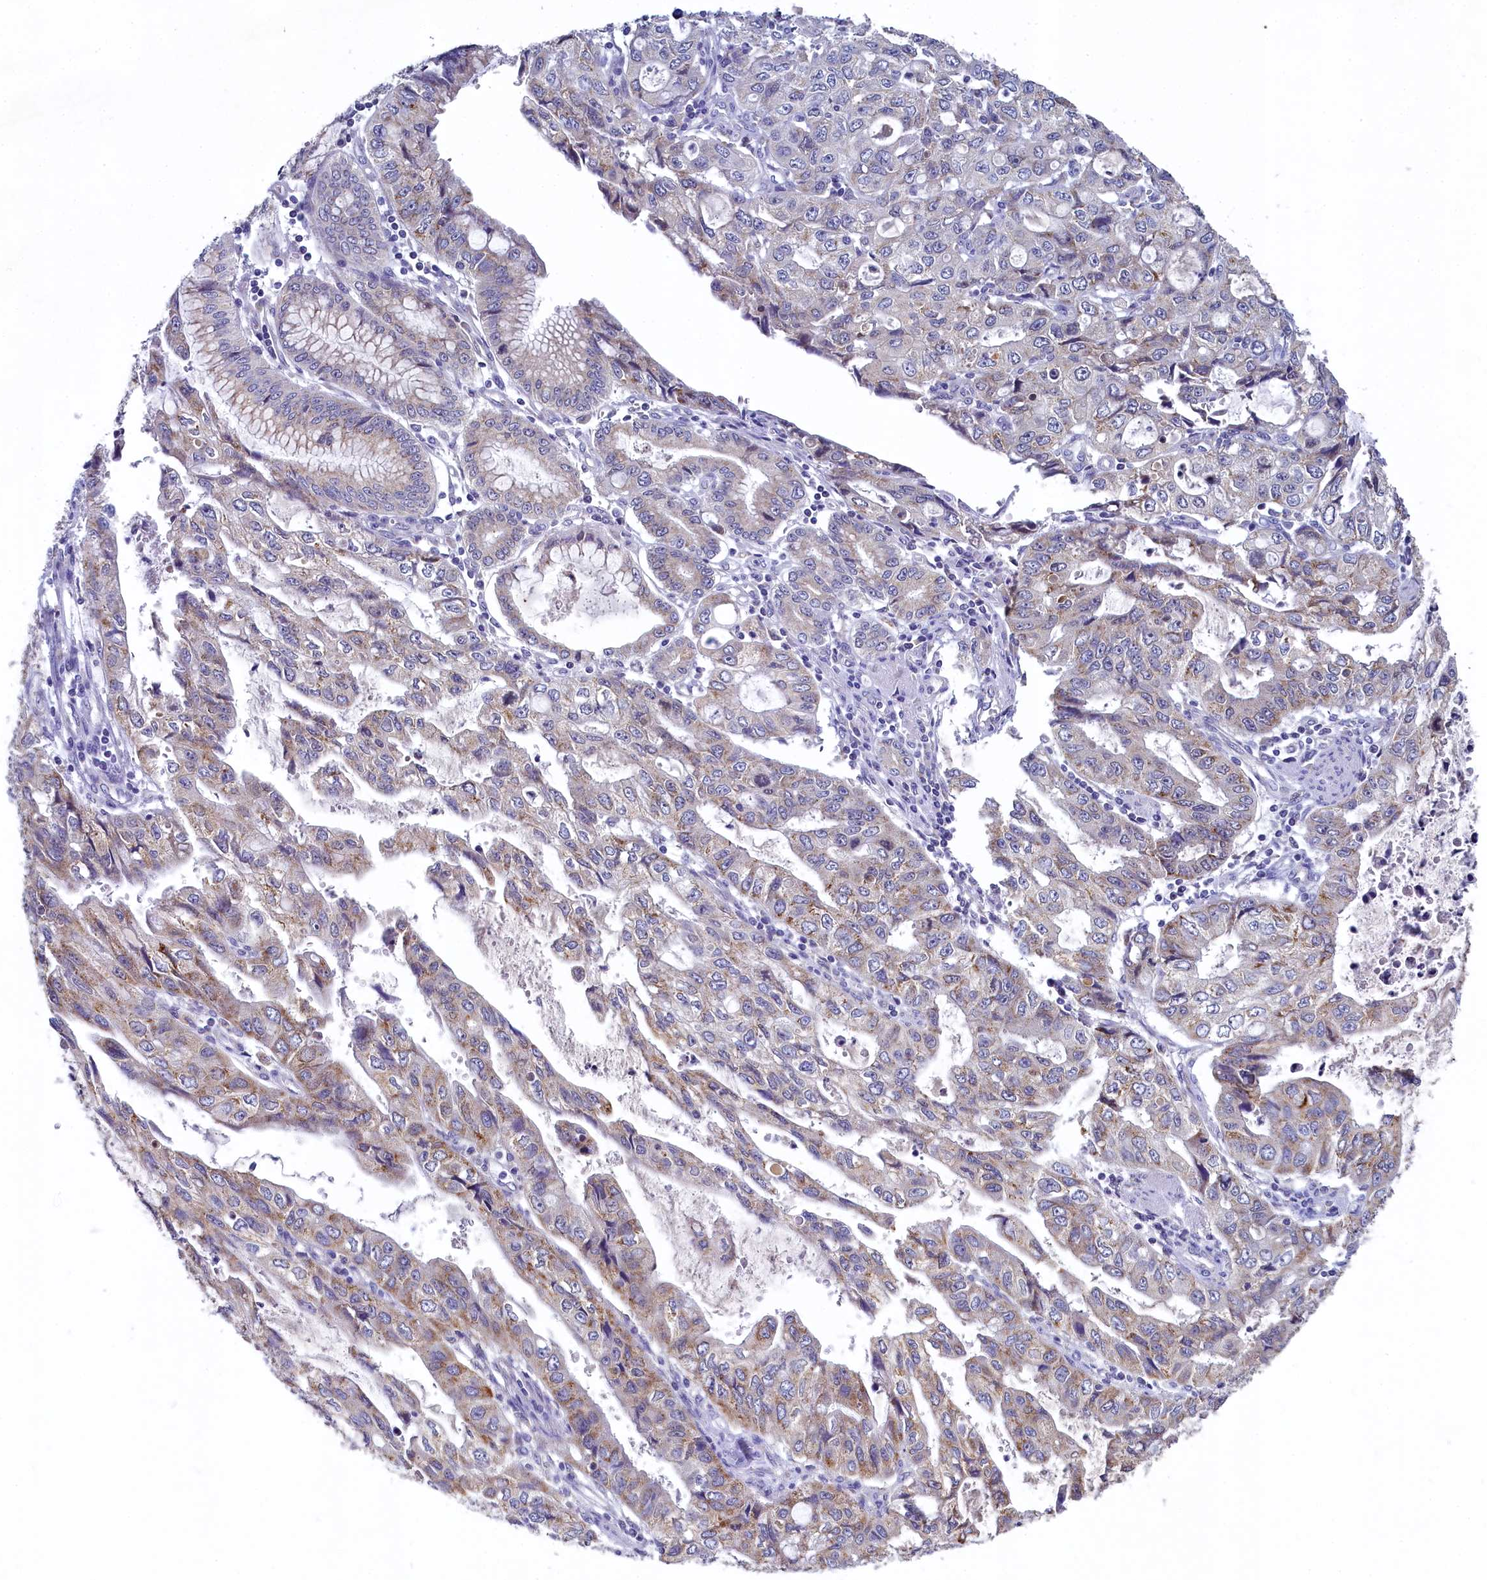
{"staining": {"intensity": "moderate", "quantity": "<25%", "location": "cytoplasmic/membranous"}, "tissue": "stomach cancer", "cell_type": "Tumor cells", "image_type": "cancer", "snomed": [{"axis": "morphology", "description": "Adenocarcinoma, NOS"}, {"axis": "topography", "description": "Stomach, upper"}], "caption": "IHC micrograph of human stomach cancer (adenocarcinoma) stained for a protein (brown), which displays low levels of moderate cytoplasmic/membranous staining in approximately <25% of tumor cells.", "gene": "SPINK9", "patient": {"sex": "female", "age": 52}}